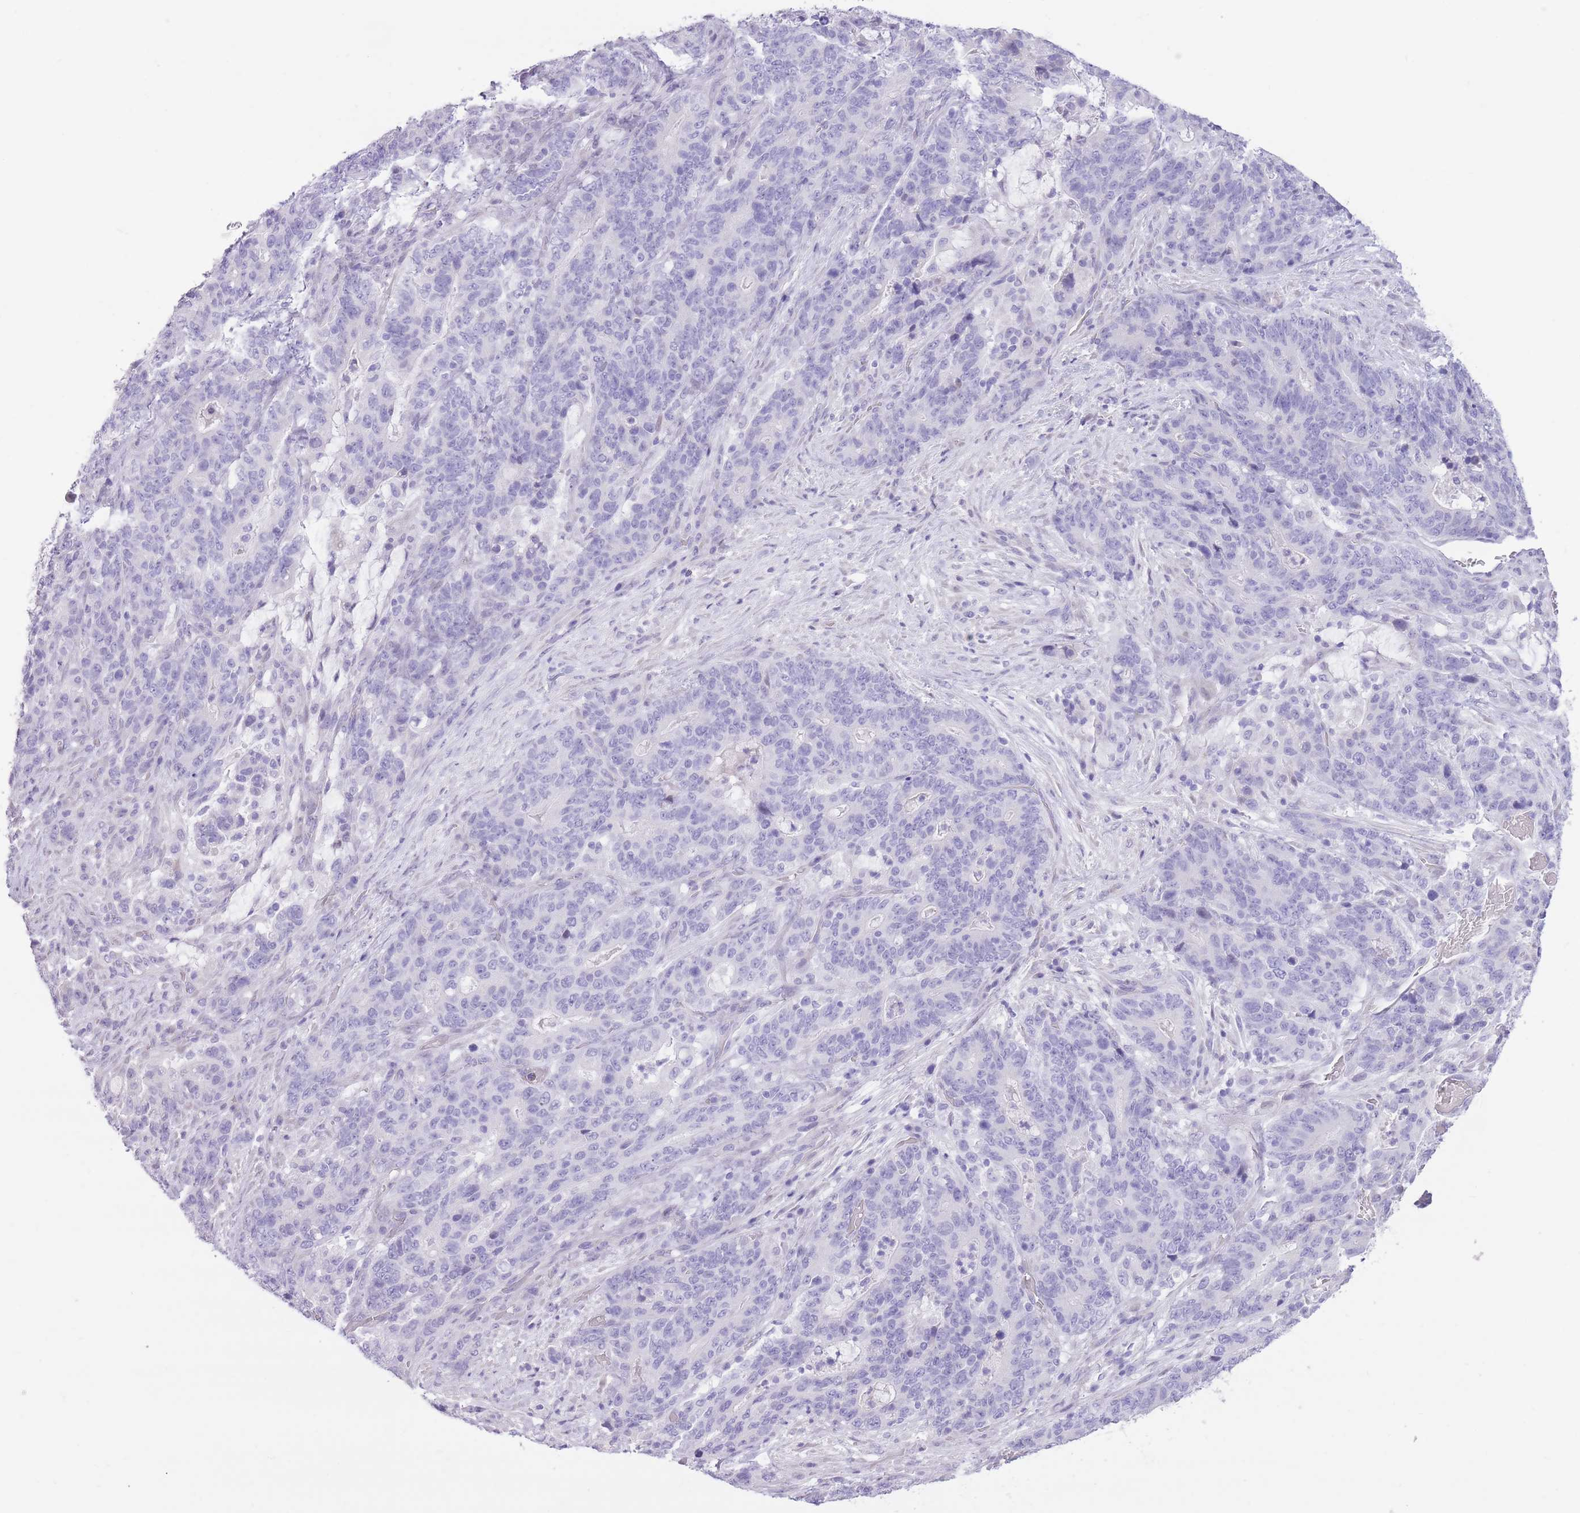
{"staining": {"intensity": "negative", "quantity": "none", "location": "none"}, "tissue": "stomach cancer", "cell_type": "Tumor cells", "image_type": "cancer", "snomed": [{"axis": "morphology", "description": "Normal tissue, NOS"}, {"axis": "morphology", "description": "Adenocarcinoma, NOS"}, {"axis": "topography", "description": "Stomach"}], "caption": "This is an immunohistochemistry (IHC) histopathology image of human stomach cancer (adenocarcinoma). There is no positivity in tumor cells.", "gene": "WDR70", "patient": {"sex": "female", "age": 64}}